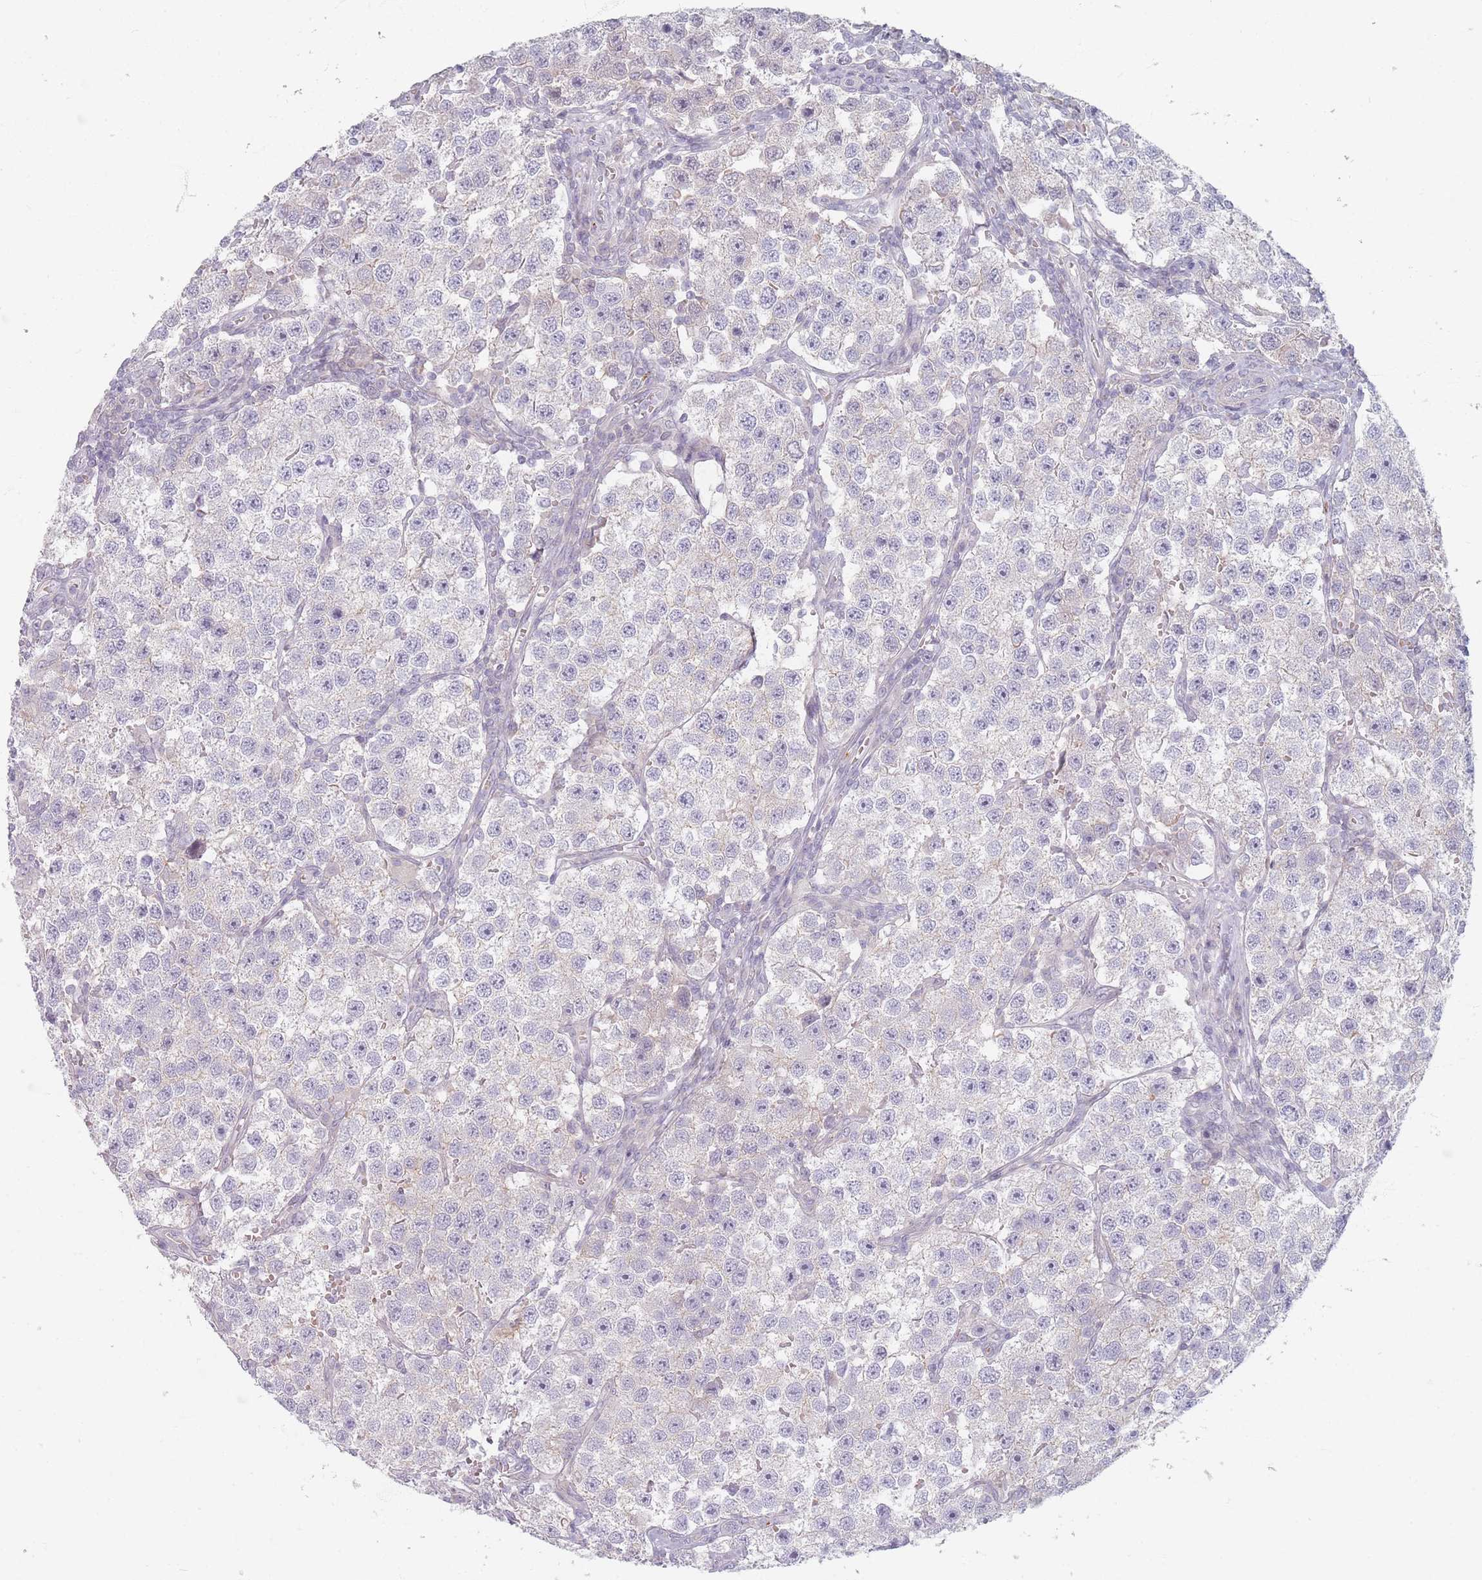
{"staining": {"intensity": "negative", "quantity": "none", "location": "none"}, "tissue": "testis cancer", "cell_type": "Tumor cells", "image_type": "cancer", "snomed": [{"axis": "morphology", "description": "Seminoma, NOS"}, {"axis": "topography", "description": "Testis"}], "caption": "DAB immunohistochemical staining of human seminoma (testis) reveals no significant positivity in tumor cells.", "gene": "TMOD1", "patient": {"sex": "male", "age": 37}}